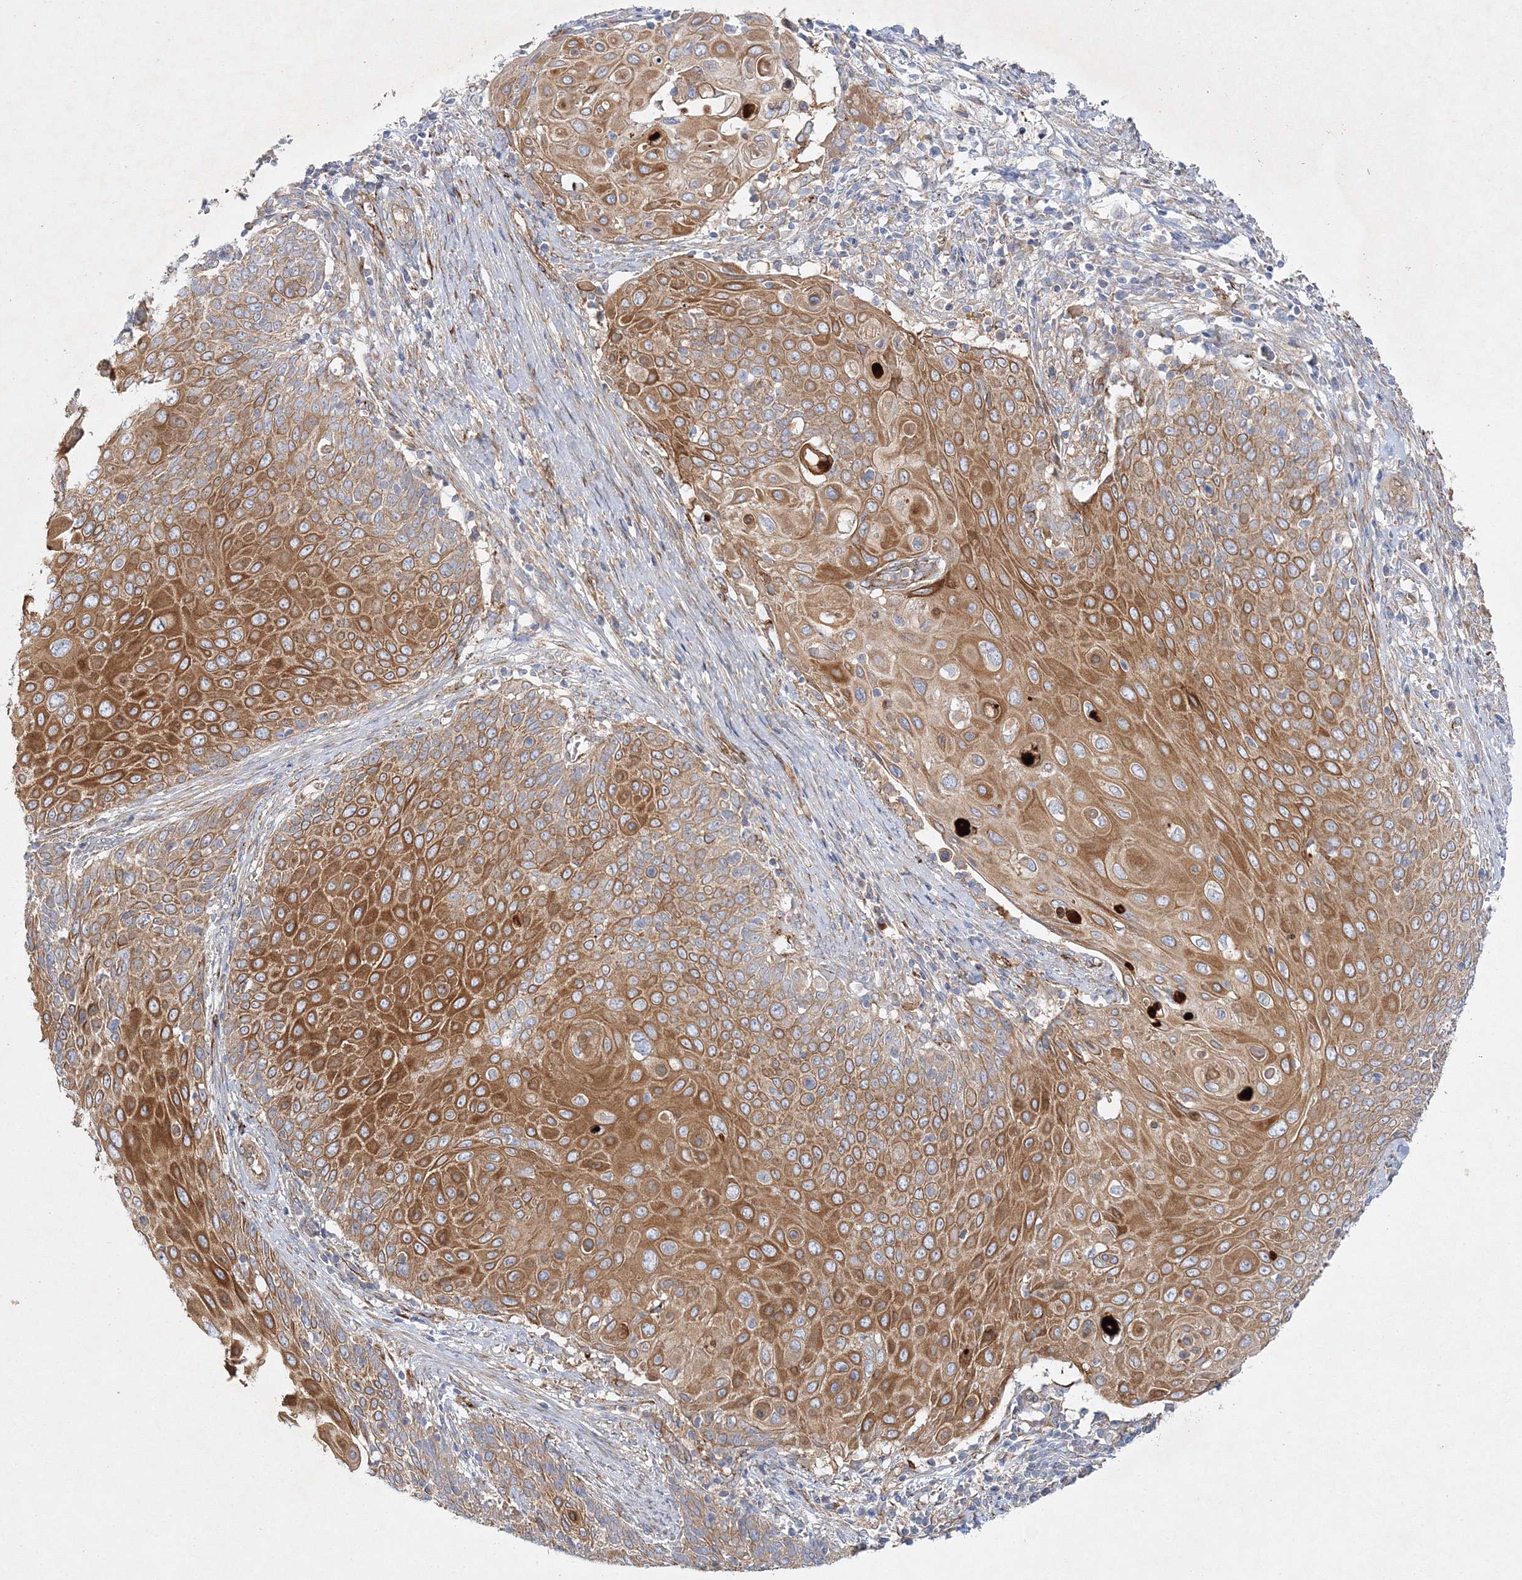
{"staining": {"intensity": "moderate", "quantity": ">75%", "location": "cytoplasmic/membranous"}, "tissue": "cervical cancer", "cell_type": "Tumor cells", "image_type": "cancer", "snomed": [{"axis": "morphology", "description": "Squamous cell carcinoma, NOS"}, {"axis": "topography", "description": "Cervix"}], "caption": "Immunohistochemistry micrograph of human cervical squamous cell carcinoma stained for a protein (brown), which shows medium levels of moderate cytoplasmic/membranous positivity in approximately >75% of tumor cells.", "gene": "ZFYVE16", "patient": {"sex": "female", "age": 39}}